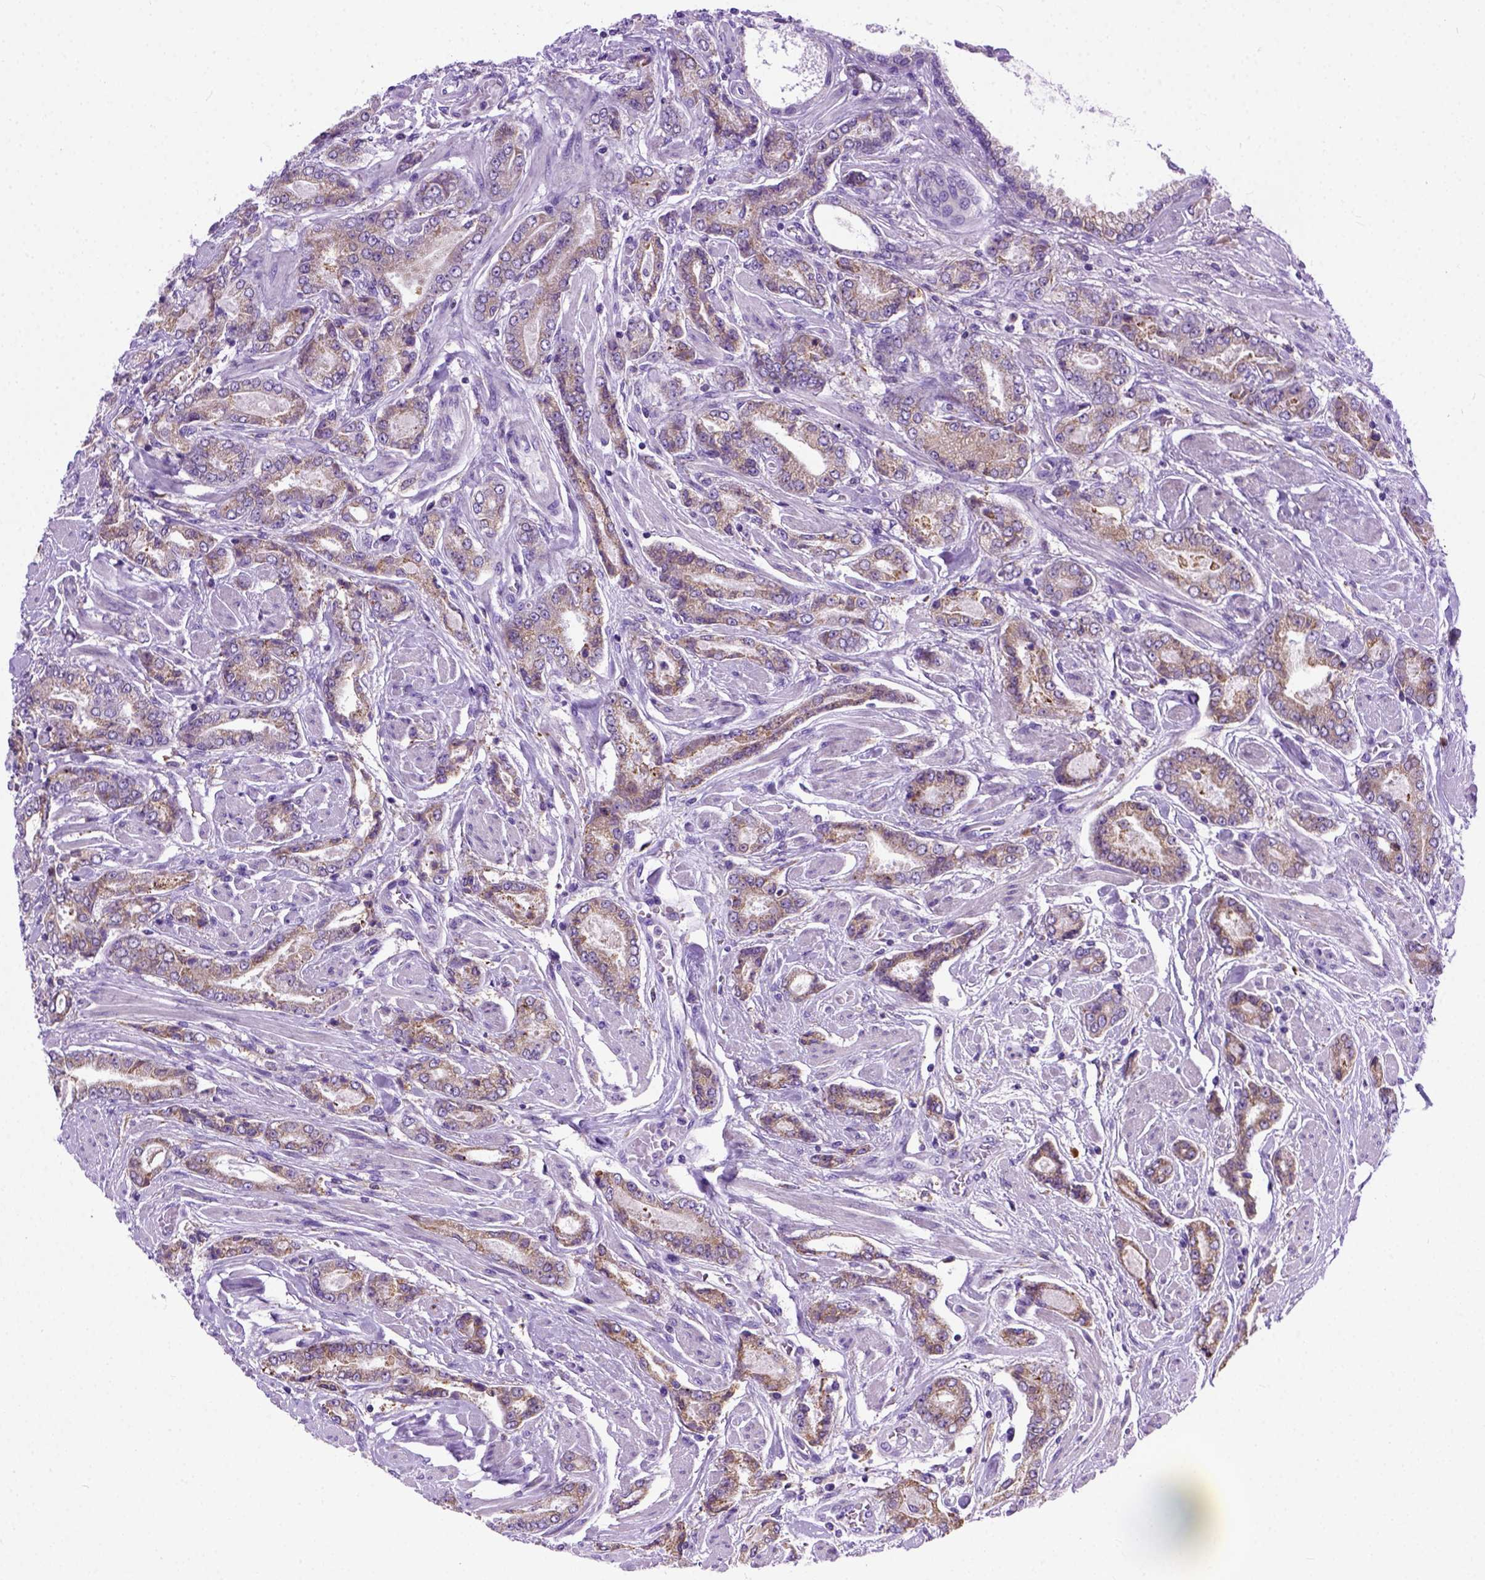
{"staining": {"intensity": "moderate", "quantity": ">75%", "location": "cytoplasmic/membranous"}, "tissue": "prostate cancer", "cell_type": "Tumor cells", "image_type": "cancer", "snomed": [{"axis": "morphology", "description": "Adenocarcinoma, NOS"}, {"axis": "topography", "description": "Prostate"}], "caption": "Prostate adenocarcinoma tissue exhibits moderate cytoplasmic/membranous expression in about >75% of tumor cells, visualized by immunohistochemistry. (DAB IHC with brightfield microscopy, high magnification).", "gene": "PLK4", "patient": {"sex": "male", "age": 64}}